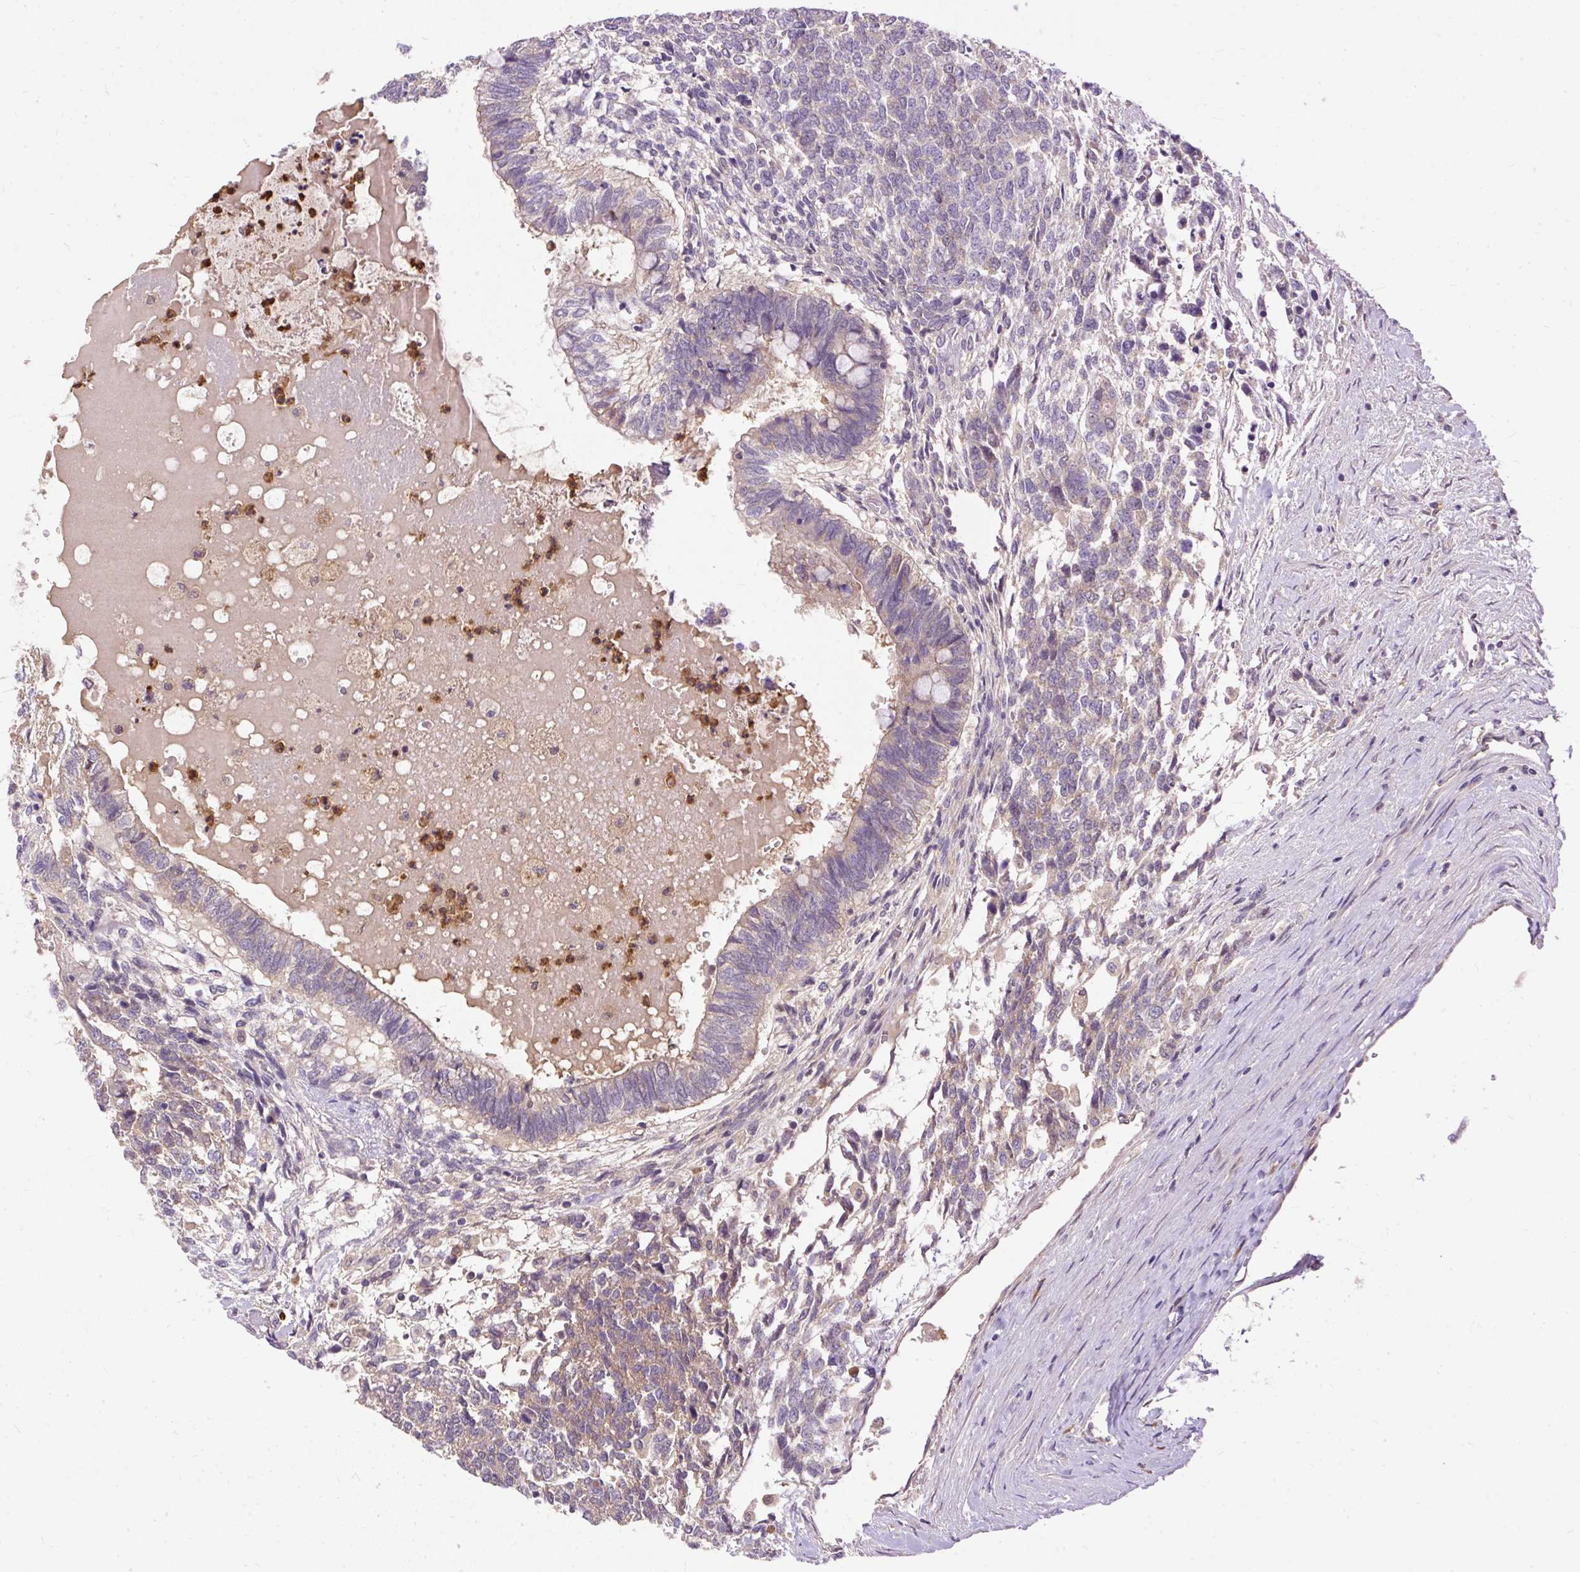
{"staining": {"intensity": "weak", "quantity": "<25%", "location": "cytoplasmic/membranous"}, "tissue": "testis cancer", "cell_type": "Tumor cells", "image_type": "cancer", "snomed": [{"axis": "morphology", "description": "Carcinoma, Embryonal, NOS"}, {"axis": "topography", "description": "Testis"}], "caption": "IHC micrograph of neoplastic tissue: human embryonal carcinoma (testis) stained with DAB demonstrates no significant protein expression in tumor cells.", "gene": "CTTNBP2", "patient": {"sex": "male", "age": 23}}